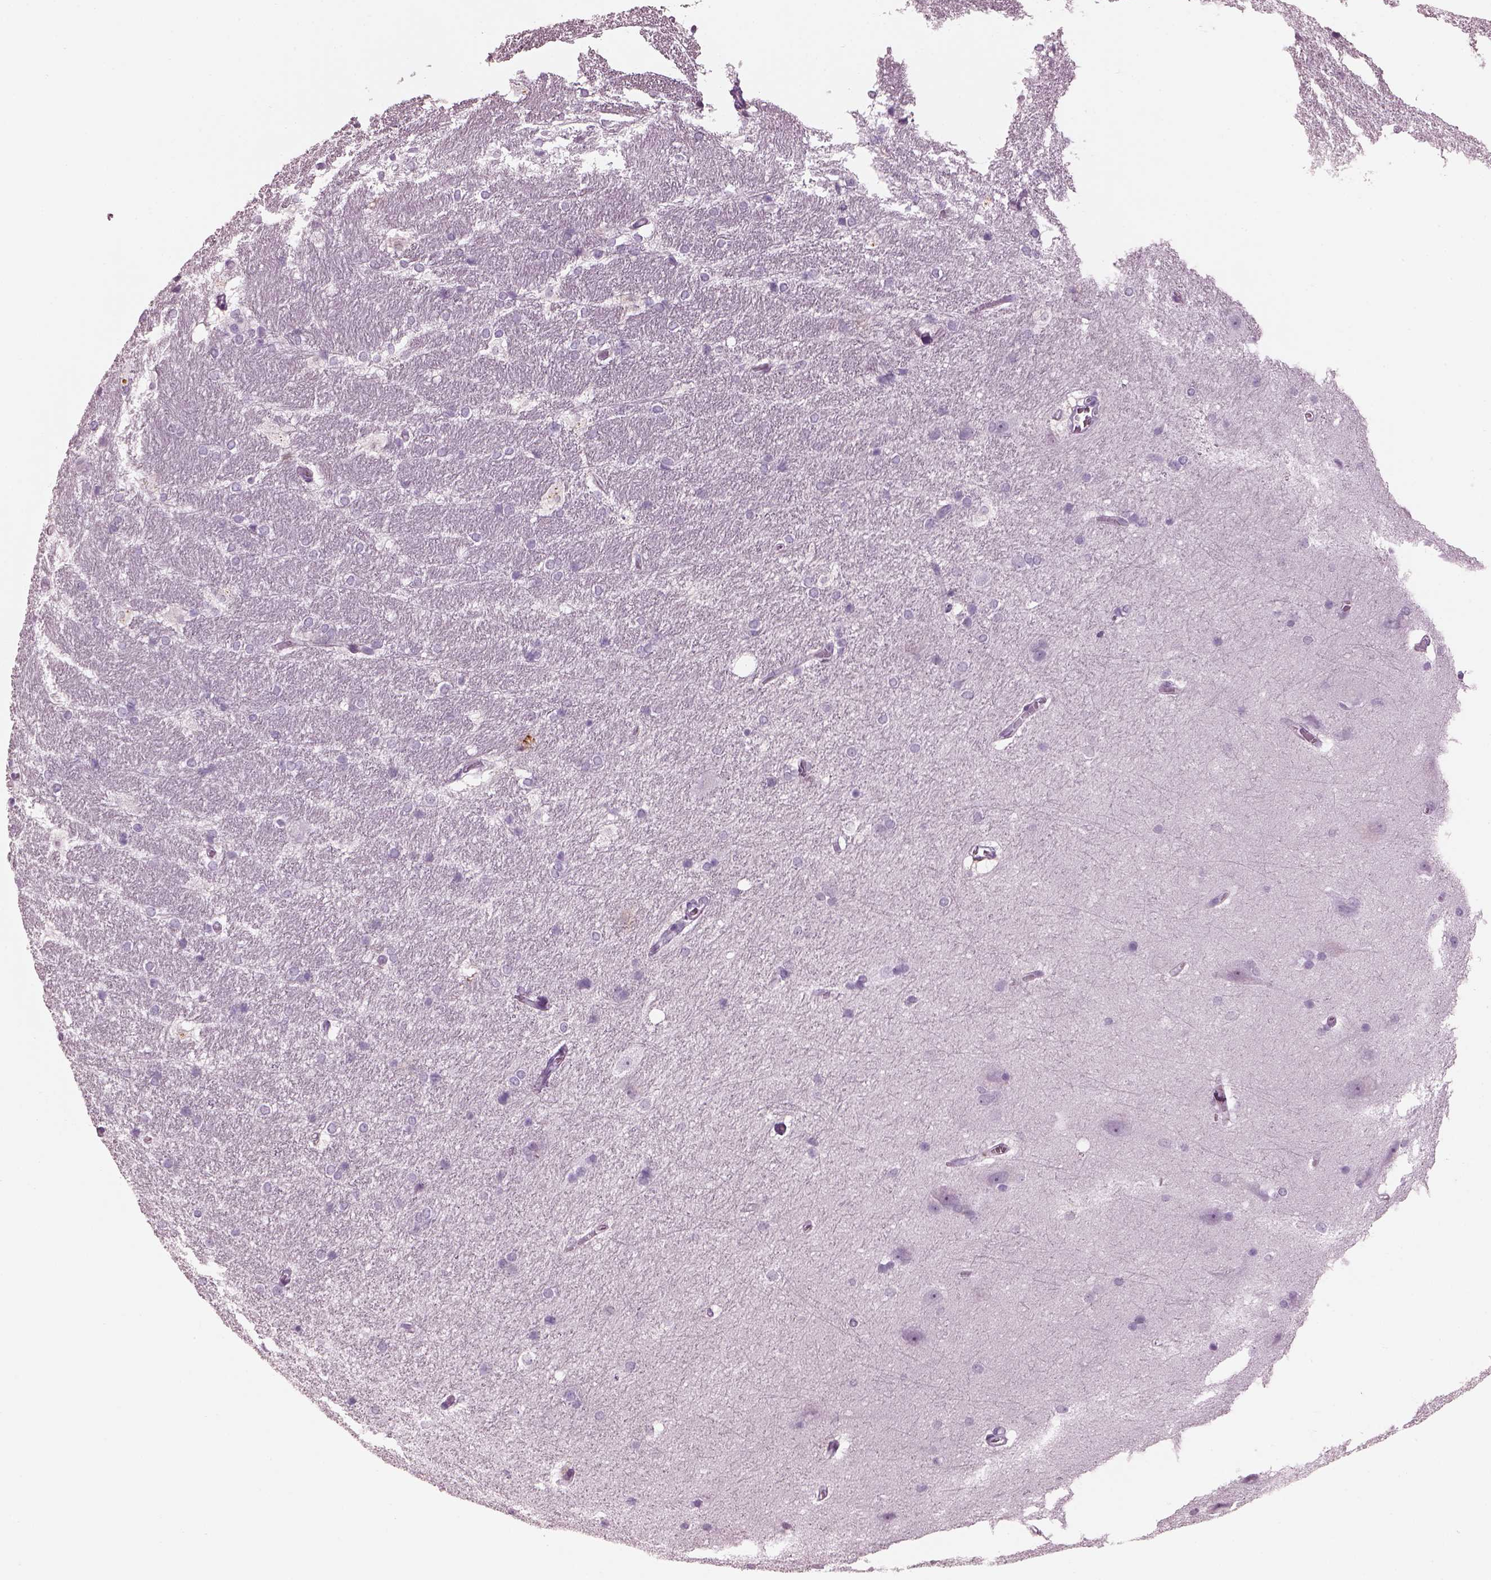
{"staining": {"intensity": "negative", "quantity": "none", "location": "none"}, "tissue": "hippocampus", "cell_type": "Glial cells", "image_type": "normal", "snomed": [{"axis": "morphology", "description": "Normal tissue, NOS"}, {"axis": "topography", "description": "Cerebral cortex"}, {"axis": "topography", "description": "Hippocampus"}], "caption": "Glial cells are negative for brown protein staining in unremarkable hippocampus. Nuclei are stained in blue.", "gene": "HYDIN", "patient": {"sex": "female", "age": 19}}